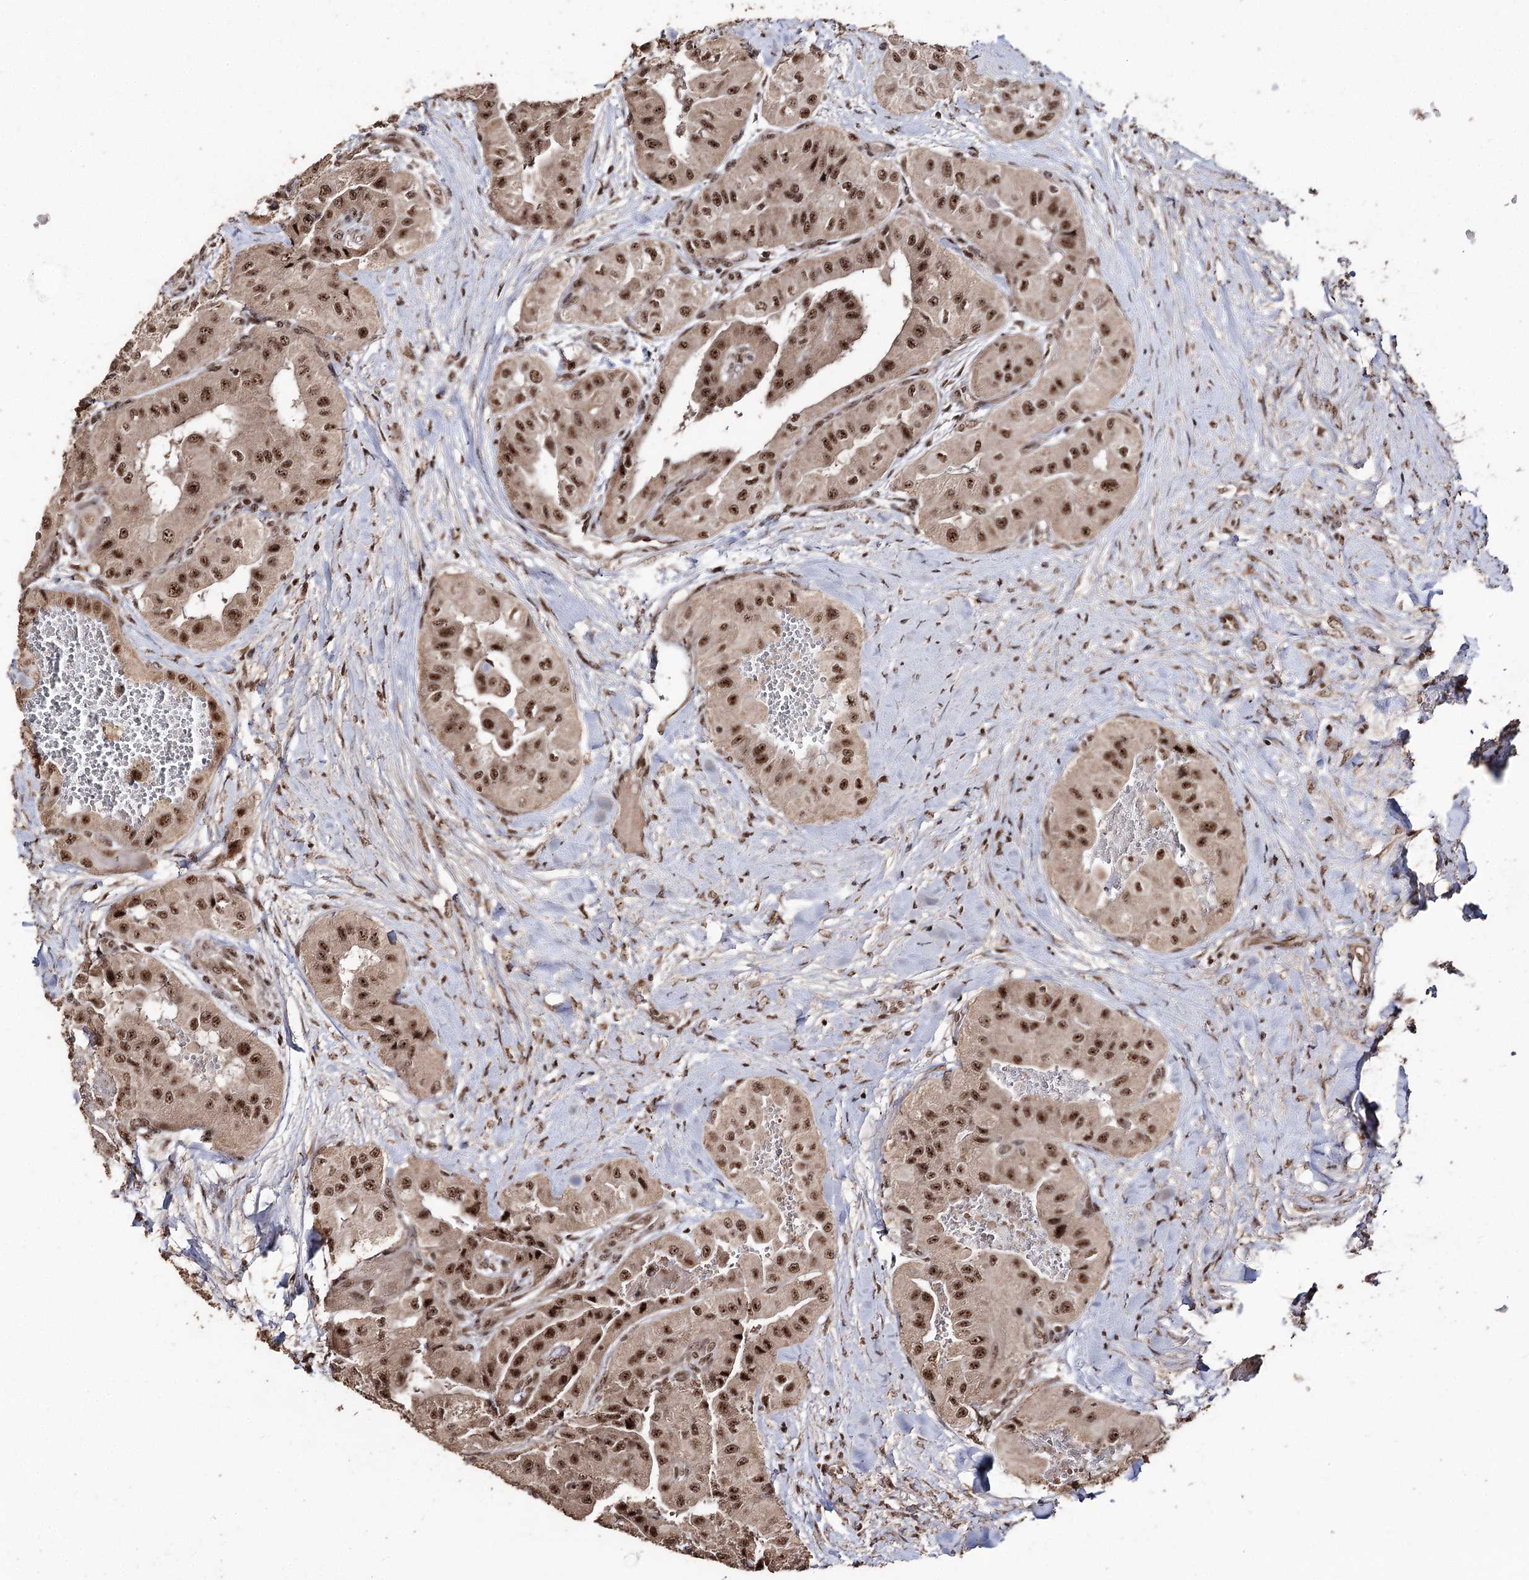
{"staining": {"intensity": "moderate", "quantity": ">75%", "location": "nuclear"}, "tissue": "thyroid cancer", "cell_type": "Tumor cells", "image_type": "cancer", "snomed": [{"axis": "morphology", "description": "Papillary adenocarcinoma, NOS"}, {"axis": "topography", "description": "Thyroid gland"}], "caption": "IHC image of neoplastic tissue: thyroid papillary adenocarcinoma stained using immunohistochemistry (IHC) exhibits medium levels of moderate protein expression localized specifically in the nuclear of tumor cells, appearing as a nuclear brown color.", "gene": "U2SURP", "patient": {"sex": "female", "age": 59}}